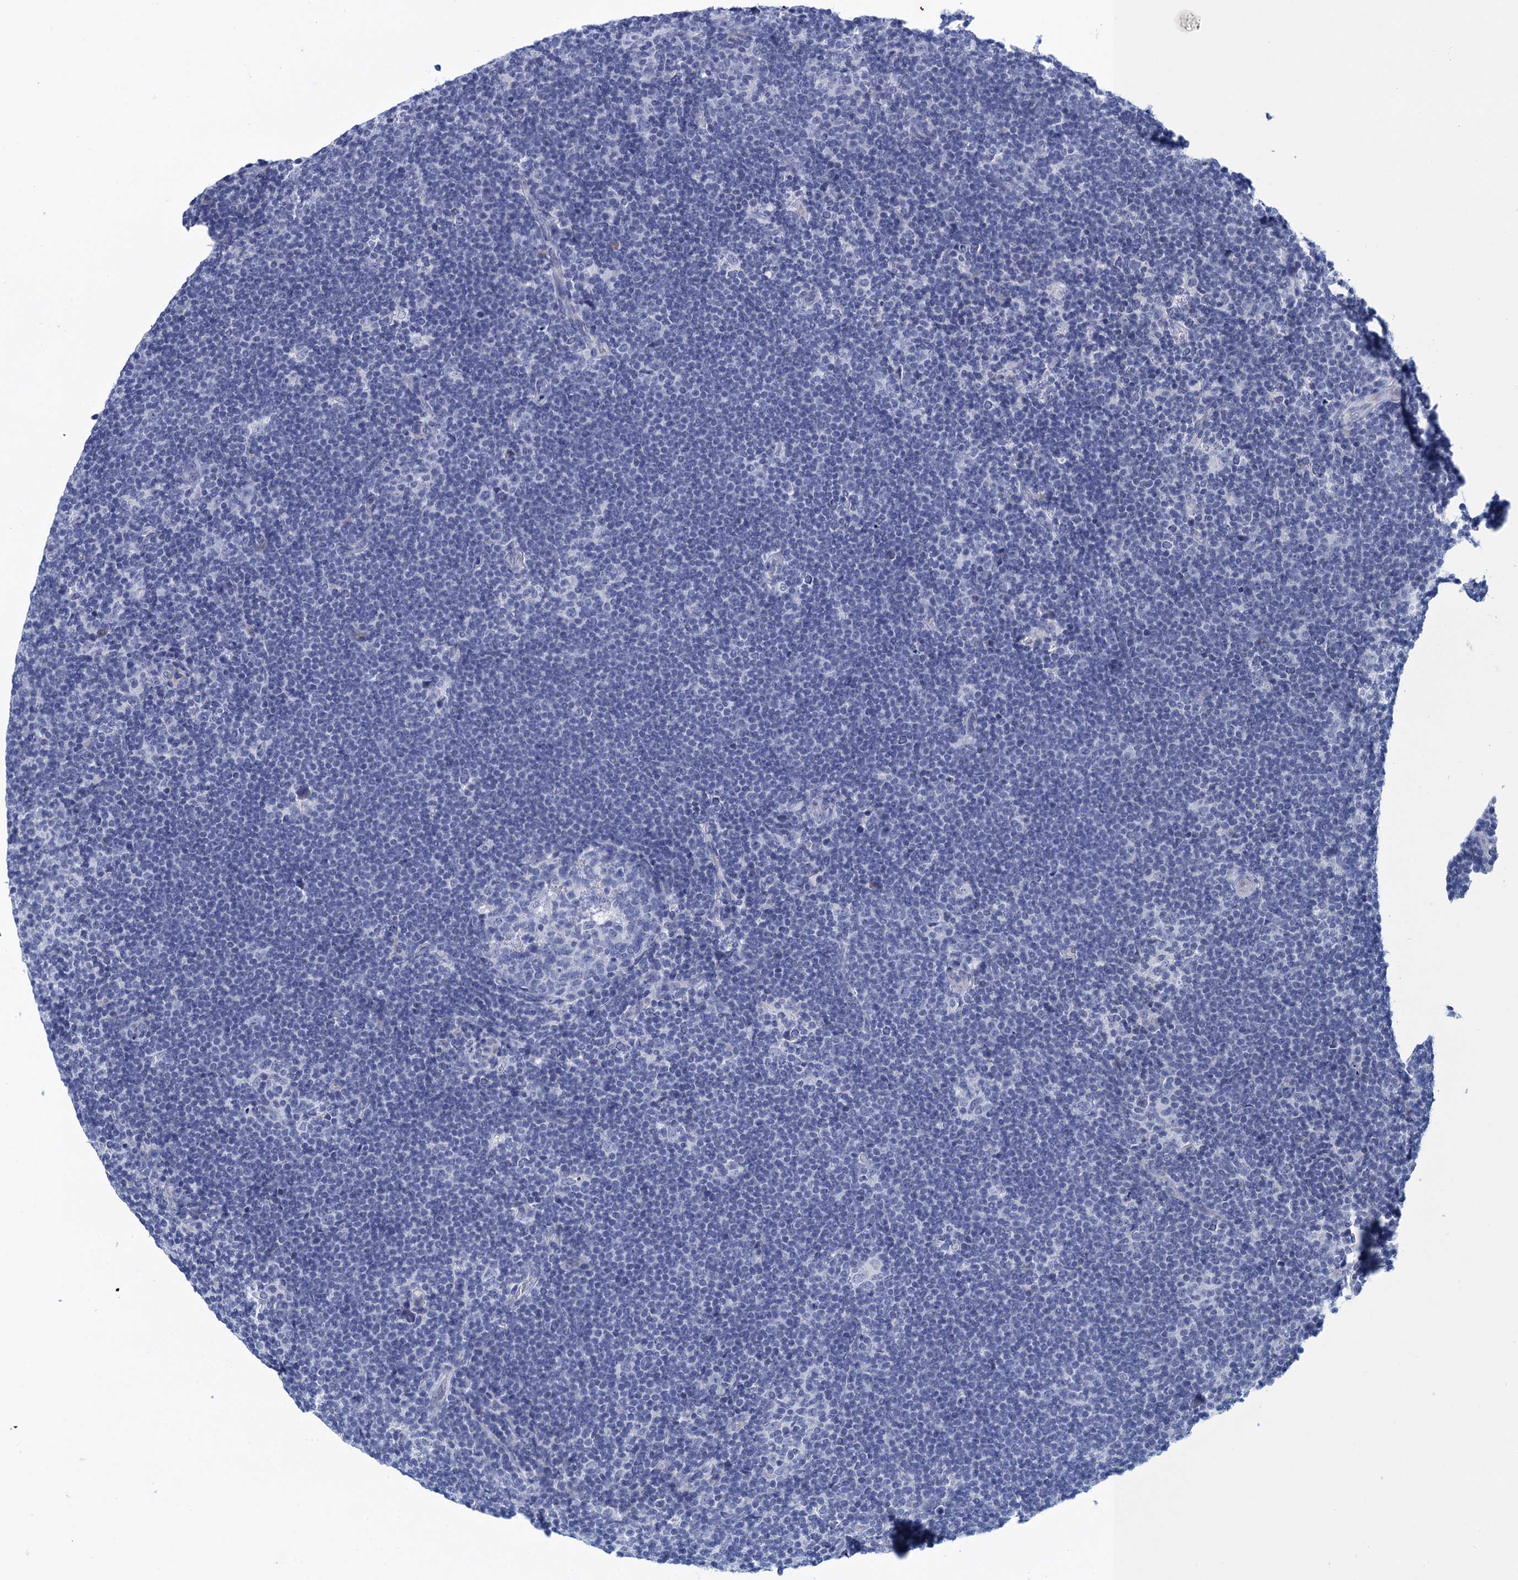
{"staining": {"intensity": "negative", "quantity": "none", "location": "none"}, "tissue": "lymphoma", "cell_type": "Tumor cells", "image_type": "cancer", "snomed": [{"axis": "morphology", "description": "Hodgkin's disease, NOS"}, {"axis": "topography", "description": "Lymph node"}], "caption": "An image of human lymphoma is negative for staining in tumor cells. (DAB (3,3'-diaminobenzidine) immunohistochemistry (IHC) visualized using brightfield microscopy, high magnification).", "gene": "SCEL", "patient": {"sex": "female", "age": 57}}